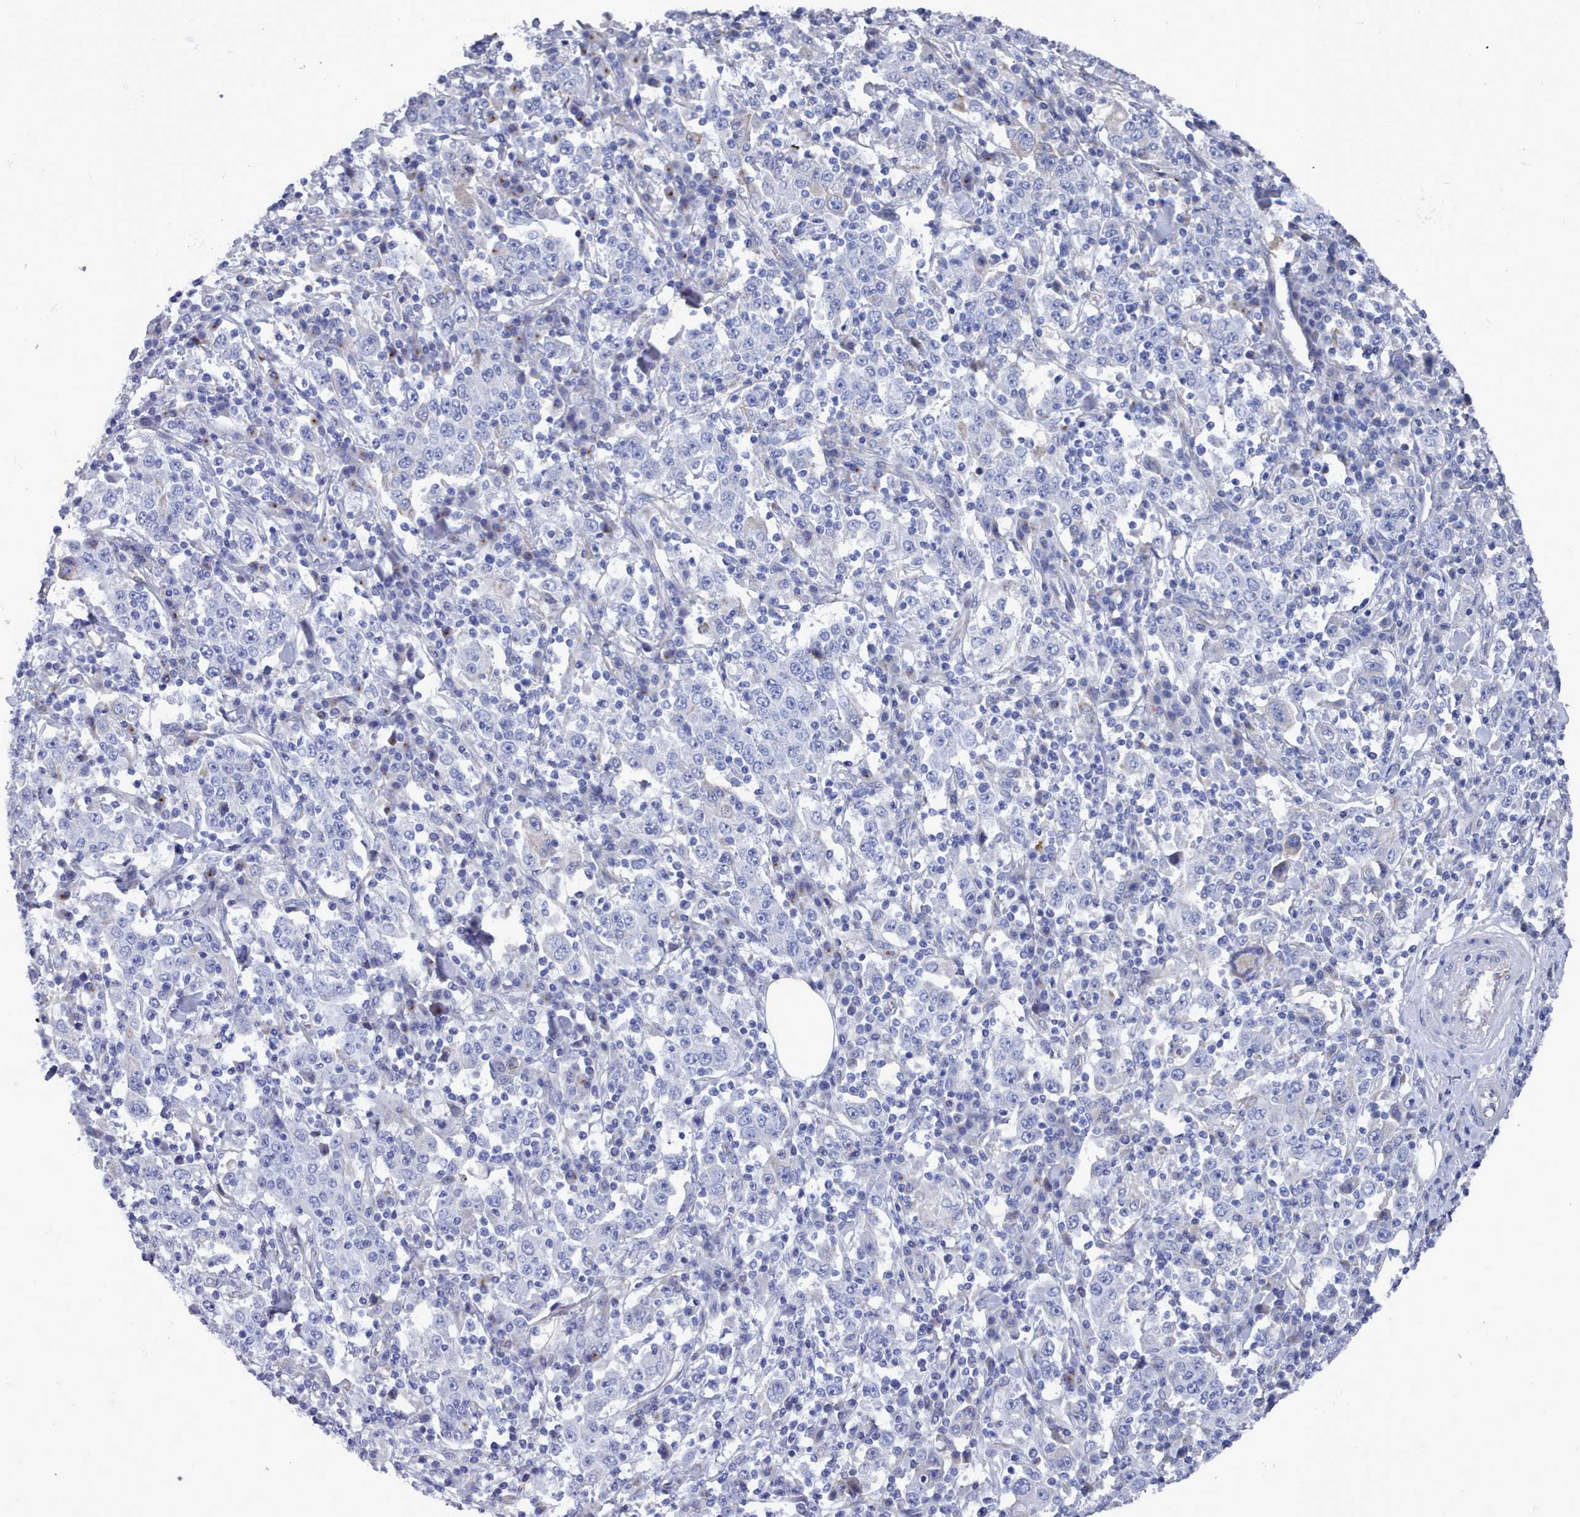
{"staining": {"intensity": "negative", "quantity": "none", "location": "none"}, "tissue": "stomach cancer", "cell_type": "Tumor cells", "image_type": "cancer", "snomed": [{"axis": "morphology", "description": "Normal tissue, NOS"}, {"axis": "morphology", "description": "Adenocarcinoma, NOS"}, {"axis": "topography", "description": "Stomach, upper"}, {"axis": "topography", "description": "Stomach"}], "caption": "DAB immunohistochemical staining of human adenocarcinoma (stomach) demonstrates no significant staining in tumor cells. (DAB IHC, high magnification).", "gene": "PDE4C", "patient": {"sex": "male", "age": 59}}